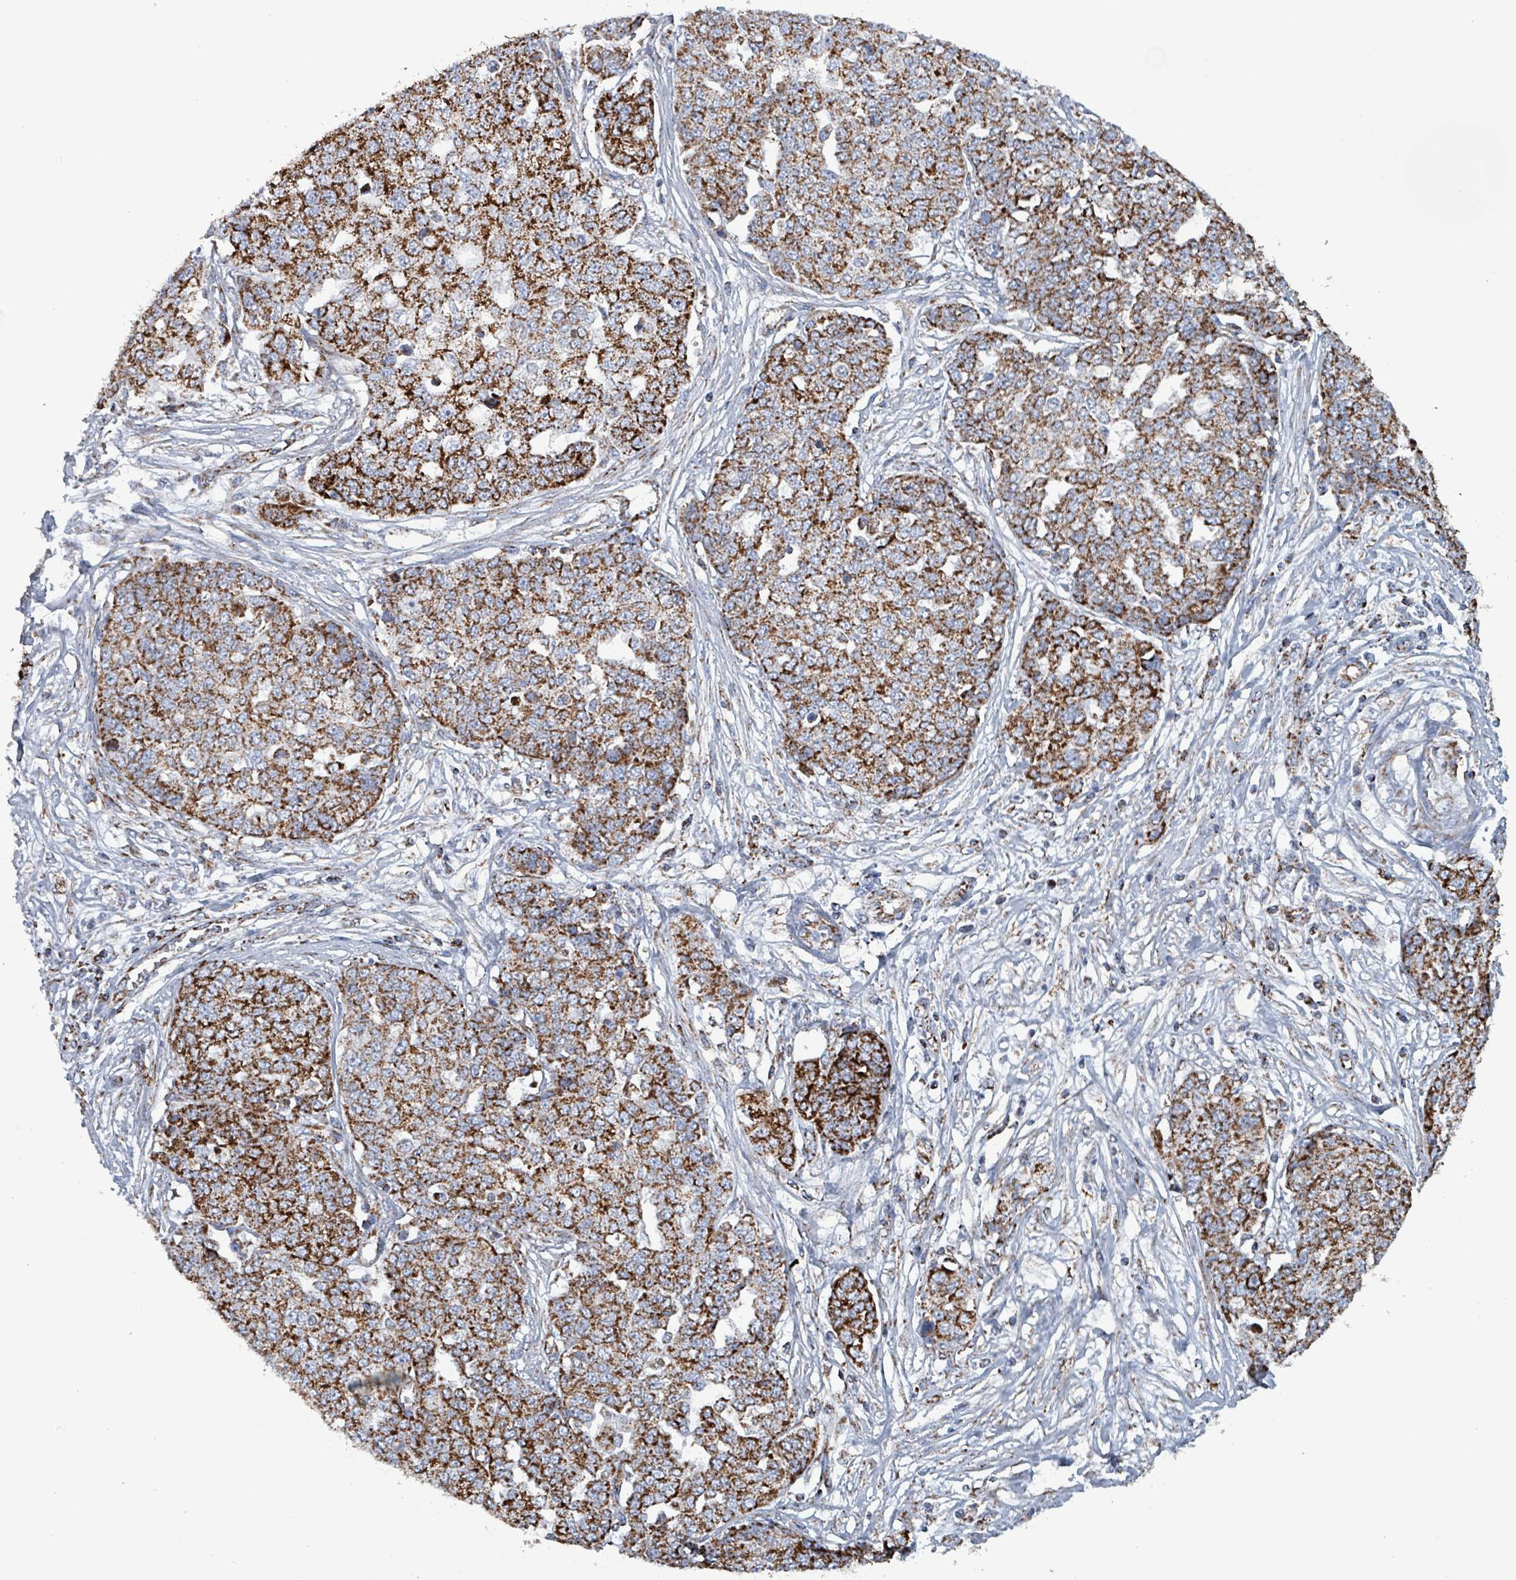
{"staining": {"intensity": "strong", "quantity": ">75%", "location": "cytoplasmic/membranous"}, "tissue": "ovarian cancer", "cell_type": "Tumor cells", "image_type": "cancer", "snomed": [{"axis": "morphology", "description": "Cystadenocarcinoma, serous, NOS"}, {"axis": "topography", "description": "Soft tissue"}, {"axis": "topography", "description": "Ovary"}], "caption": "Tumor cells display high levels of strong cytoplasmic/membranous staining in about >75% of cells in ovarian serous cystadenocarcinoma.", "gene": "IDH3B", "patient": {"sex": "female", "age": 57}}